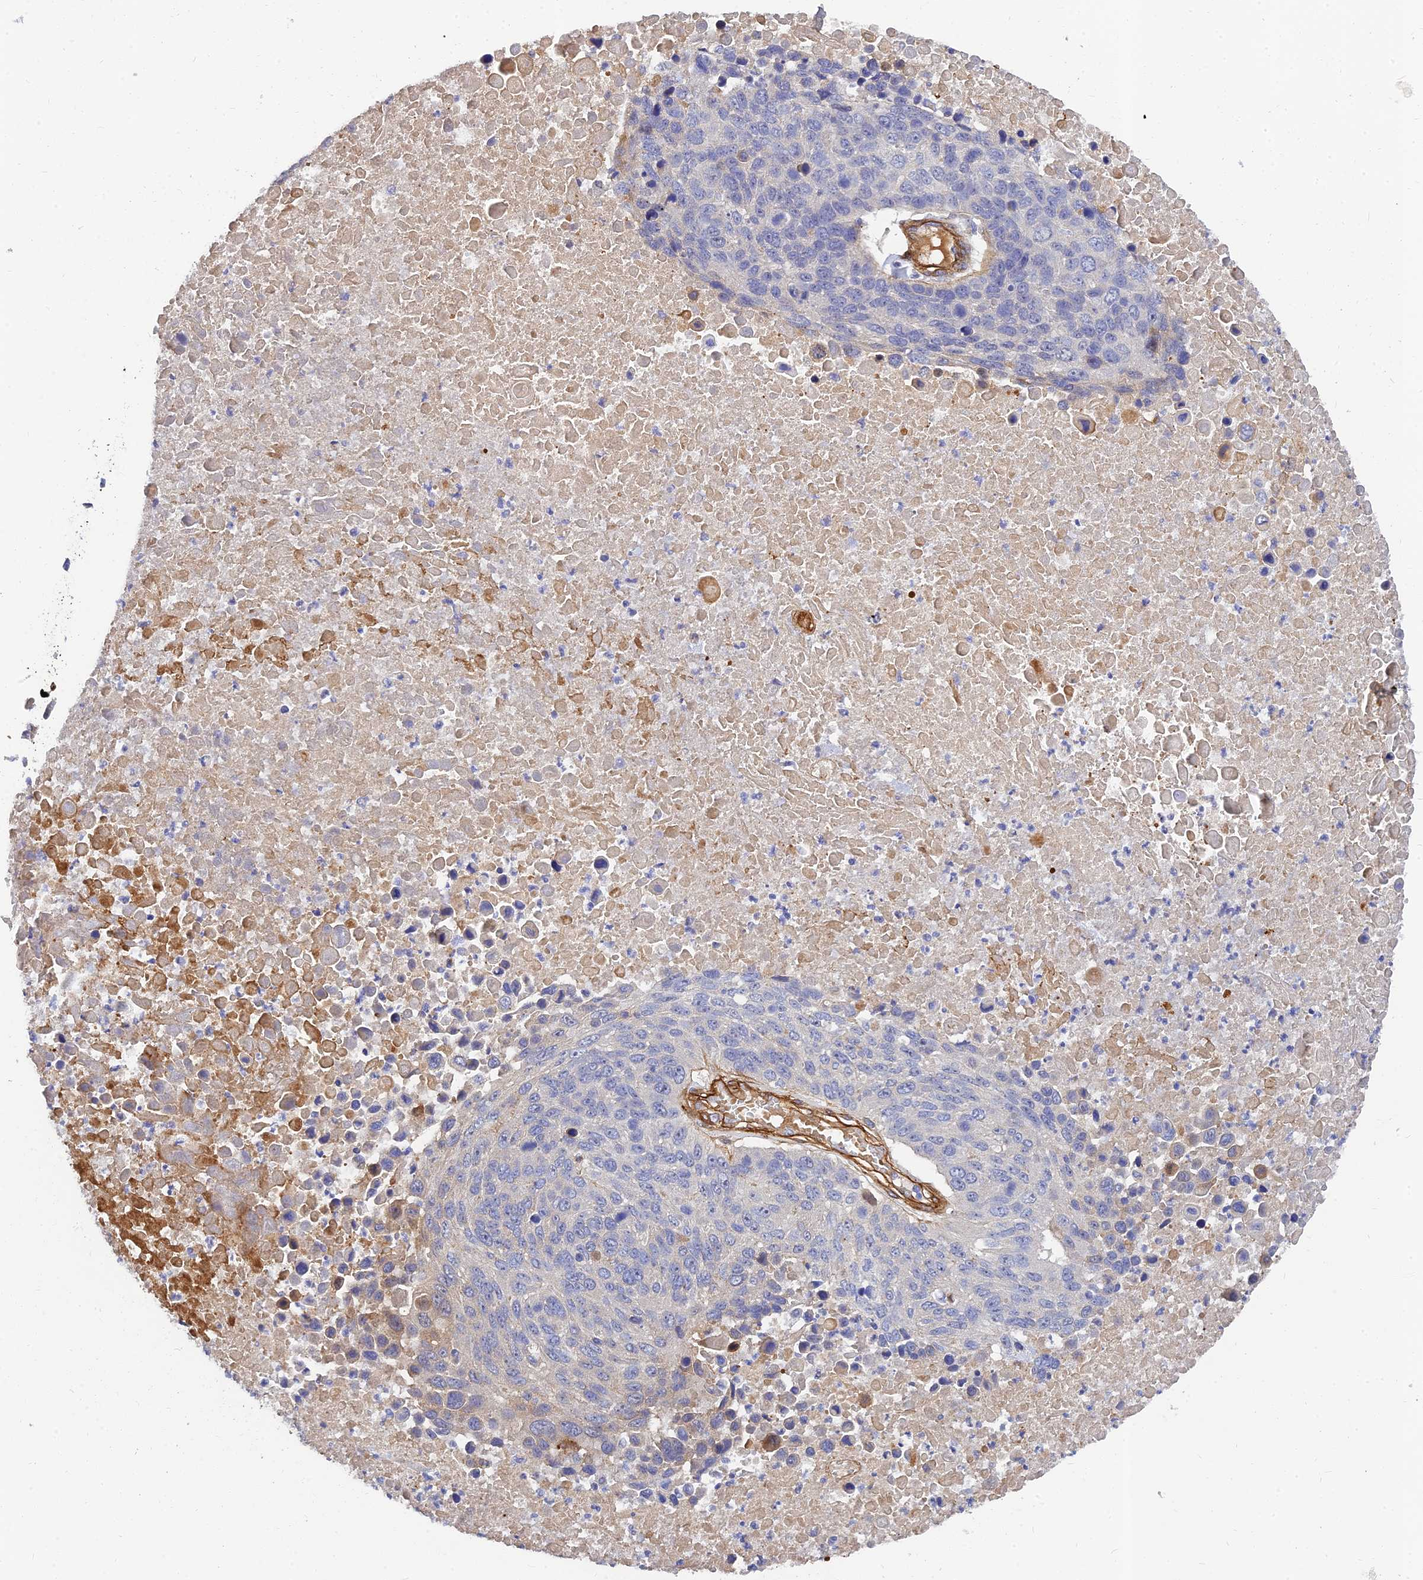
{"staining": {"intensity": "negative", "quantity": "none", "location": "none"}, "tissue": "lung cancer", "cell_type": "Tumor cells", "image_type": "cancer", "snomed": [{"axis": "morphology", "description": "Normal tissue, NOS"}, {"axis": "morphology", "description": "Squamous cell carcinoma, NOS"}, {"axis": "topography", "description": "Lymph node"}, {"axis": "topography", "description": "Lung"}], "caption": "The immunohistochemistry (IHC) image has no significant staining in tumor cells of lung cancer (squamous cell carcinoma) tissue.", "gene": "MRPL35", "patient": {"sex": "male", "age": 66}}